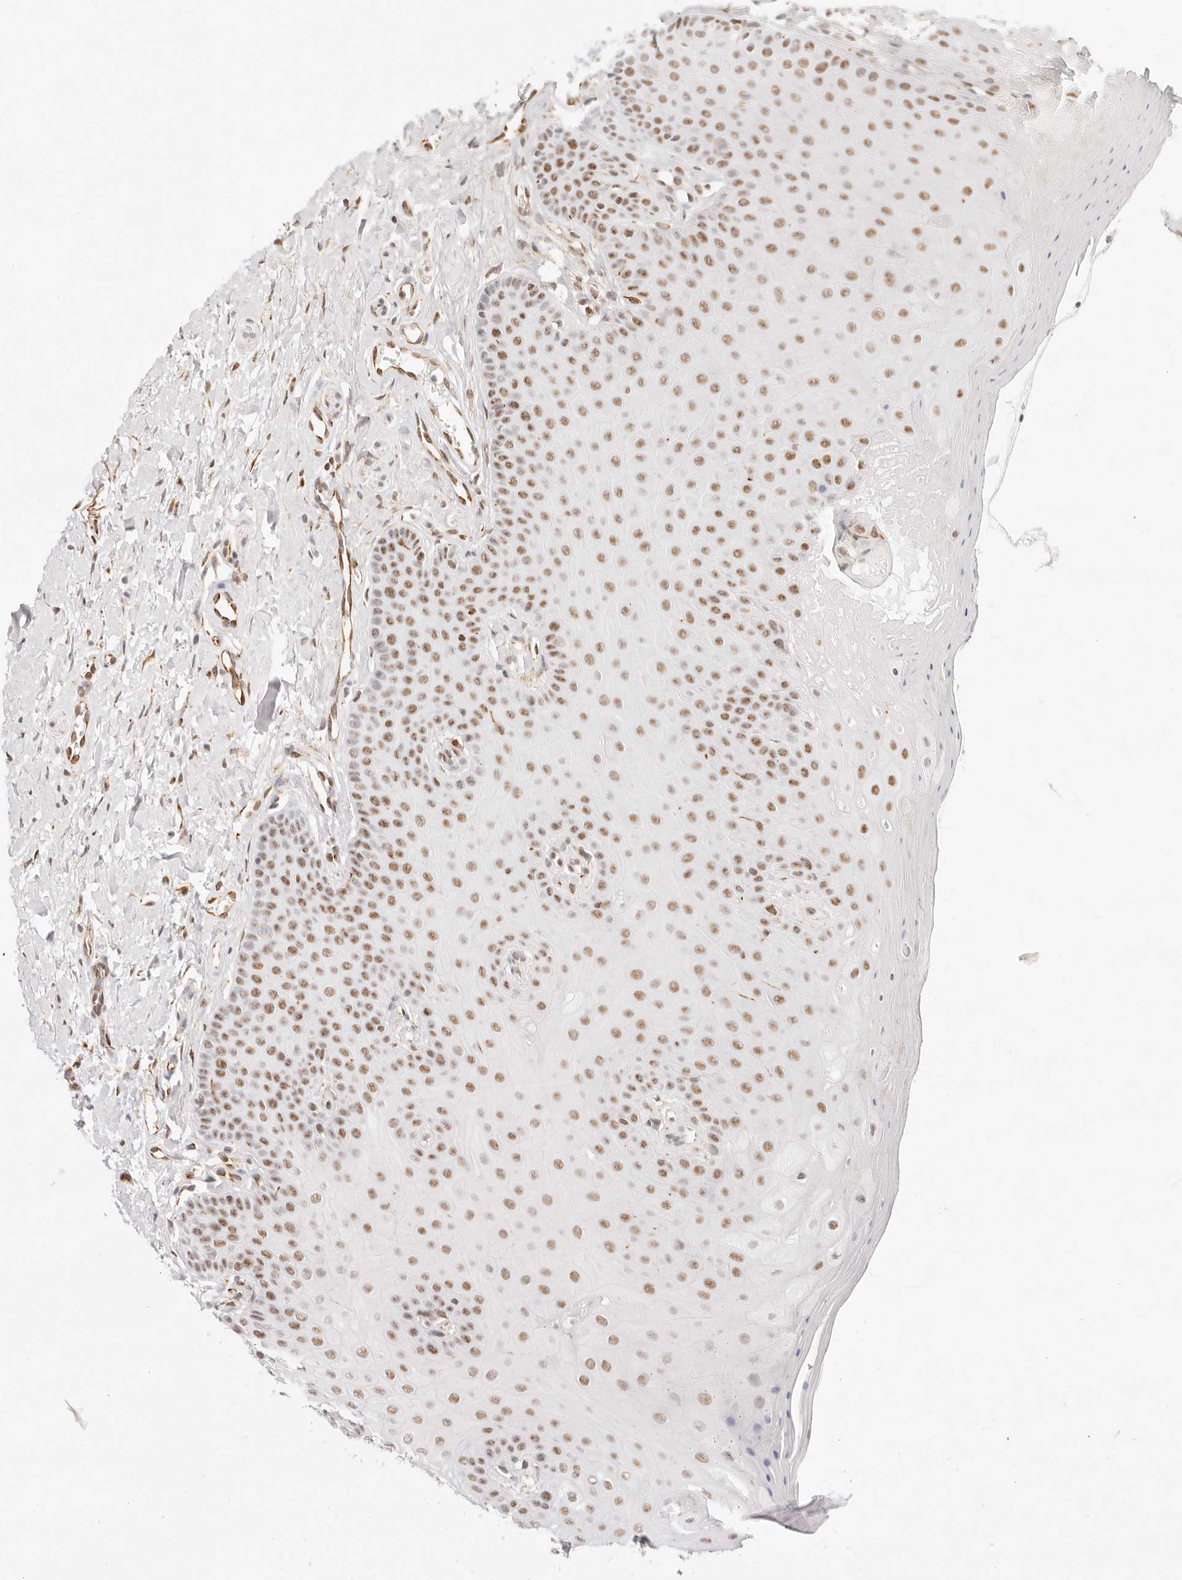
{"staining": {"intensity": "moderate", "quantity": ">75%", "location": "nuclear"}, "tissue": "oral mucosa", "cell_type": "Squamous epithelial cells", "image_type": "normal", "snomed": [{"axis": "morphology", "description": "Normal tissue, NOS"}, {"axis": "topography", "description": "Oral tissue"}], "caption": "This micrograph exhibits IHC staining of normal oral mucosa, with medium moderate nuclear positivity in about >75% of squamous epithelial cells.", "gene": "ZC3H11A", "patient": {"sex": "female", "age": 31}}